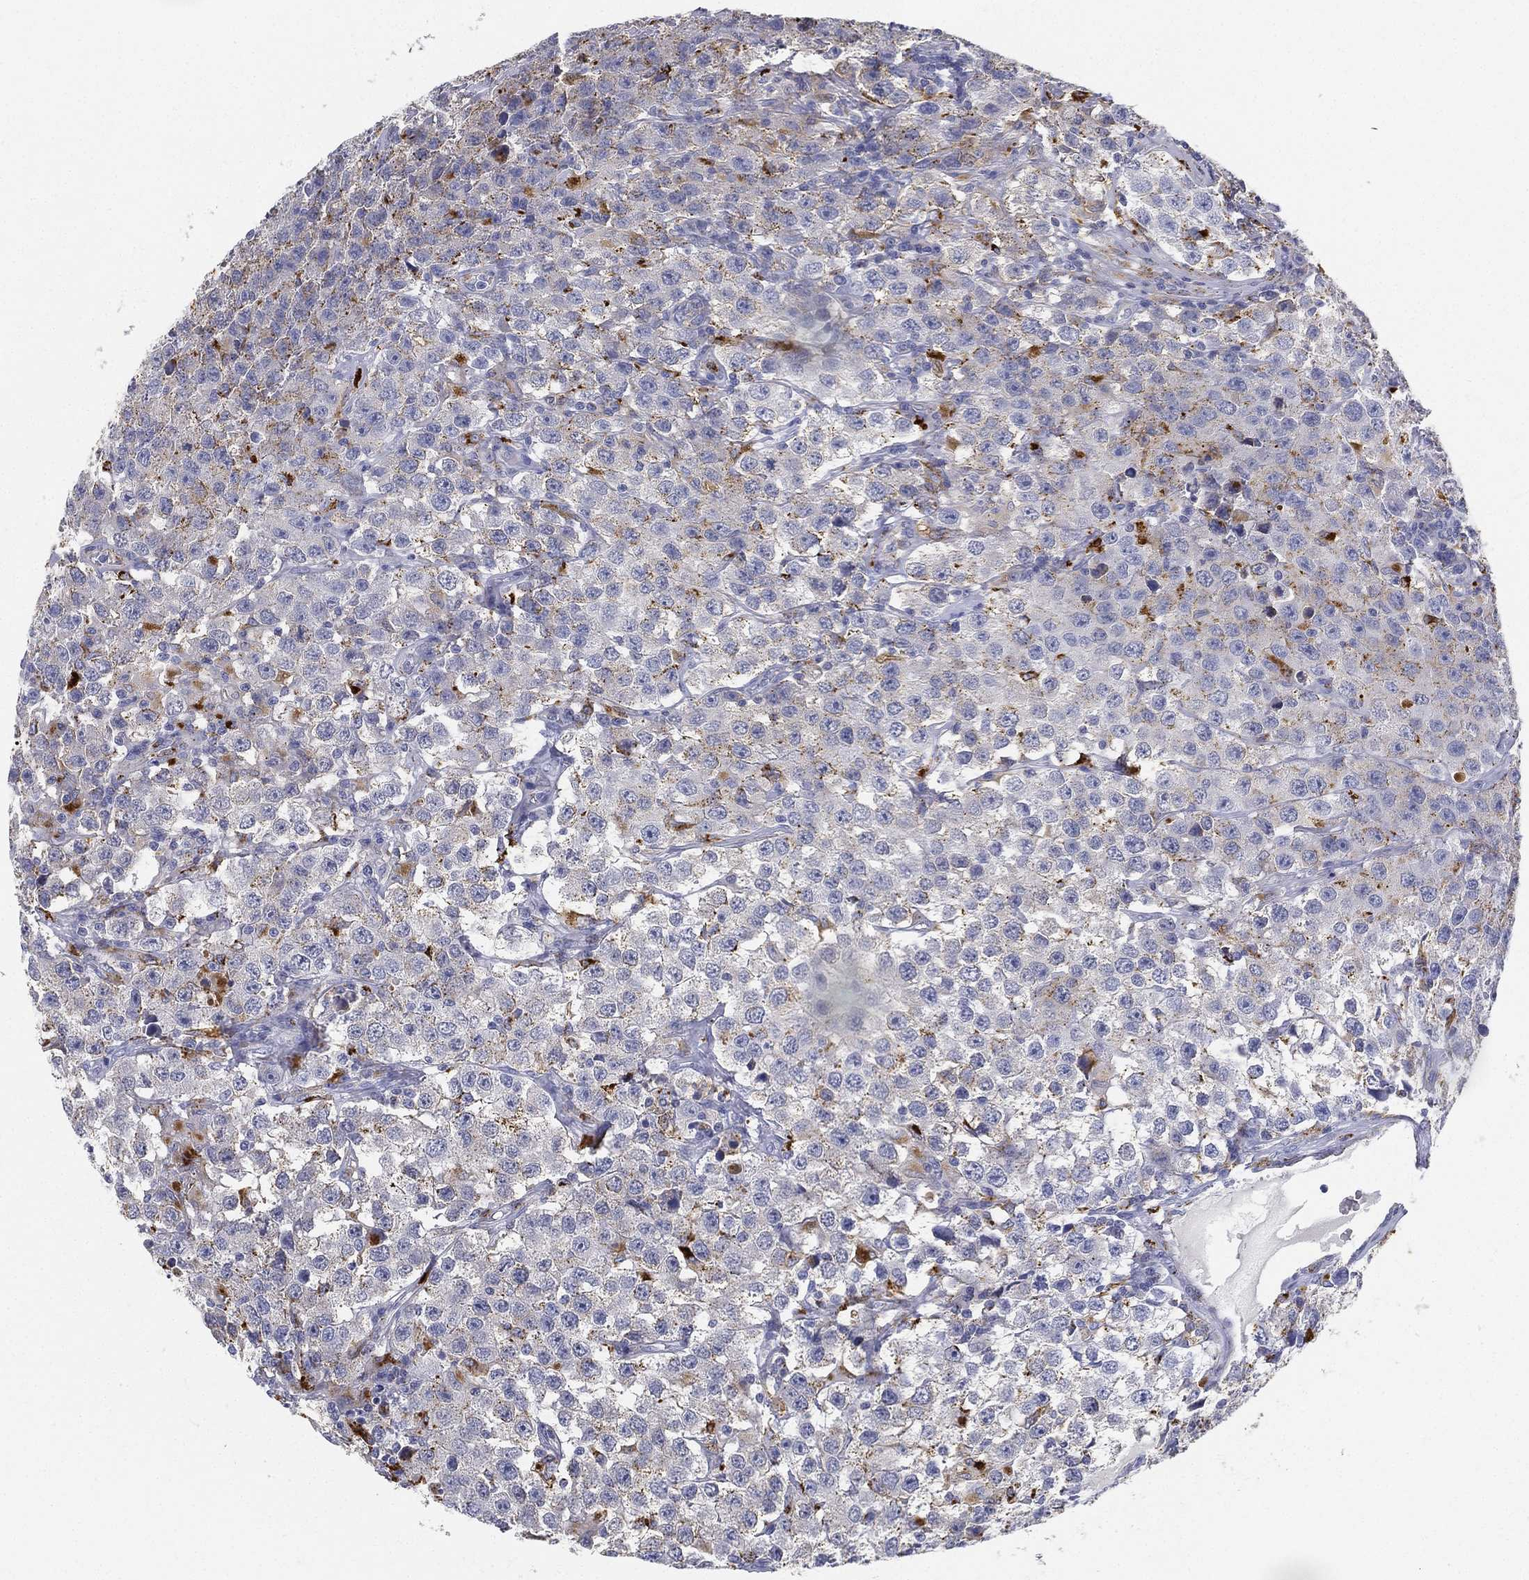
{"staining": {"intensity": "moderate", "quantity": "<25%", "location": "cytoplasmic/membranous"}, "tissue": "testis cancer", "cell_type": "Tumor cells", "image_type": "cancer", "snomed": [{"axis": "morphology", "description": "Seminoma, NOS"}, {"axis": "topography", "description": "Testis"}], "caption": "Protein staining by immunohistochemistry (IHC) exhibits moderate cytoplasmic/membranous expression in about <25% of tumor cells in testis cancer (seminoma).", "gene": "NPC2", "patient": {"sex": "male", "age": 52}}